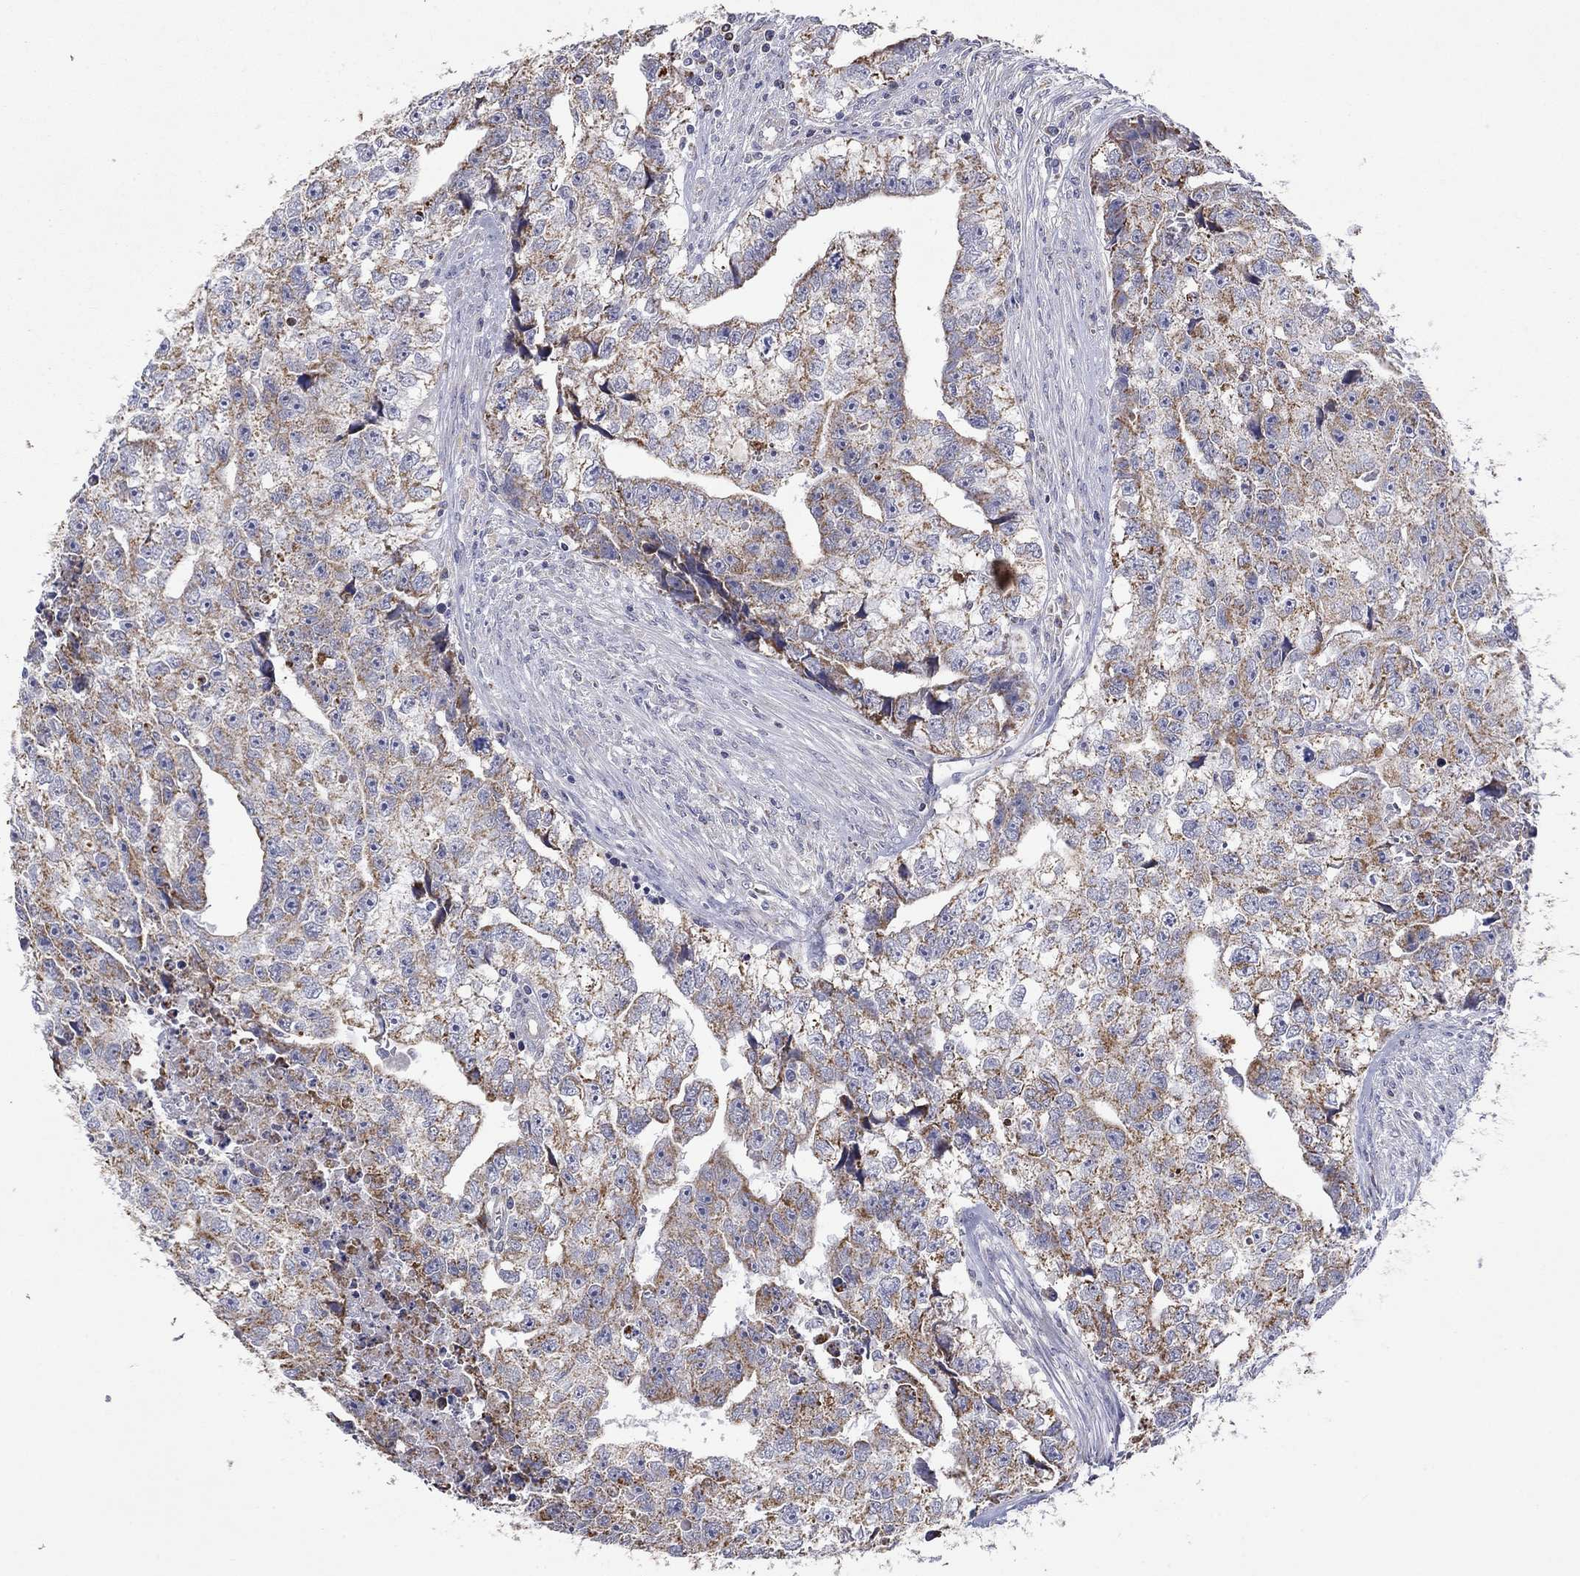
{"staining": {"intensity": "moderate", "quantity": ">75%", "location": "cytoplasmic/membranous"}, "tissue": "testis cancer", "cell_type": "Tumor cells", "image_type": "cancer", "snomed": [{"axis": "morphology", "description": "Carcinoma, Embryonal, NOS"}, {"axis": "morphology", "description": "Teratoma, malignant, NOS"}, {"axis": "topography", "description": "Testis"}], "caption": "The image reveals staining of testis cancer (teratoma (malignant)), revealing moderate cytoplasmic/membranous protein positivity (brown color) within tumor cells.", "gene": "HPS5", "patient": {"sex": "male", "age": 44}}